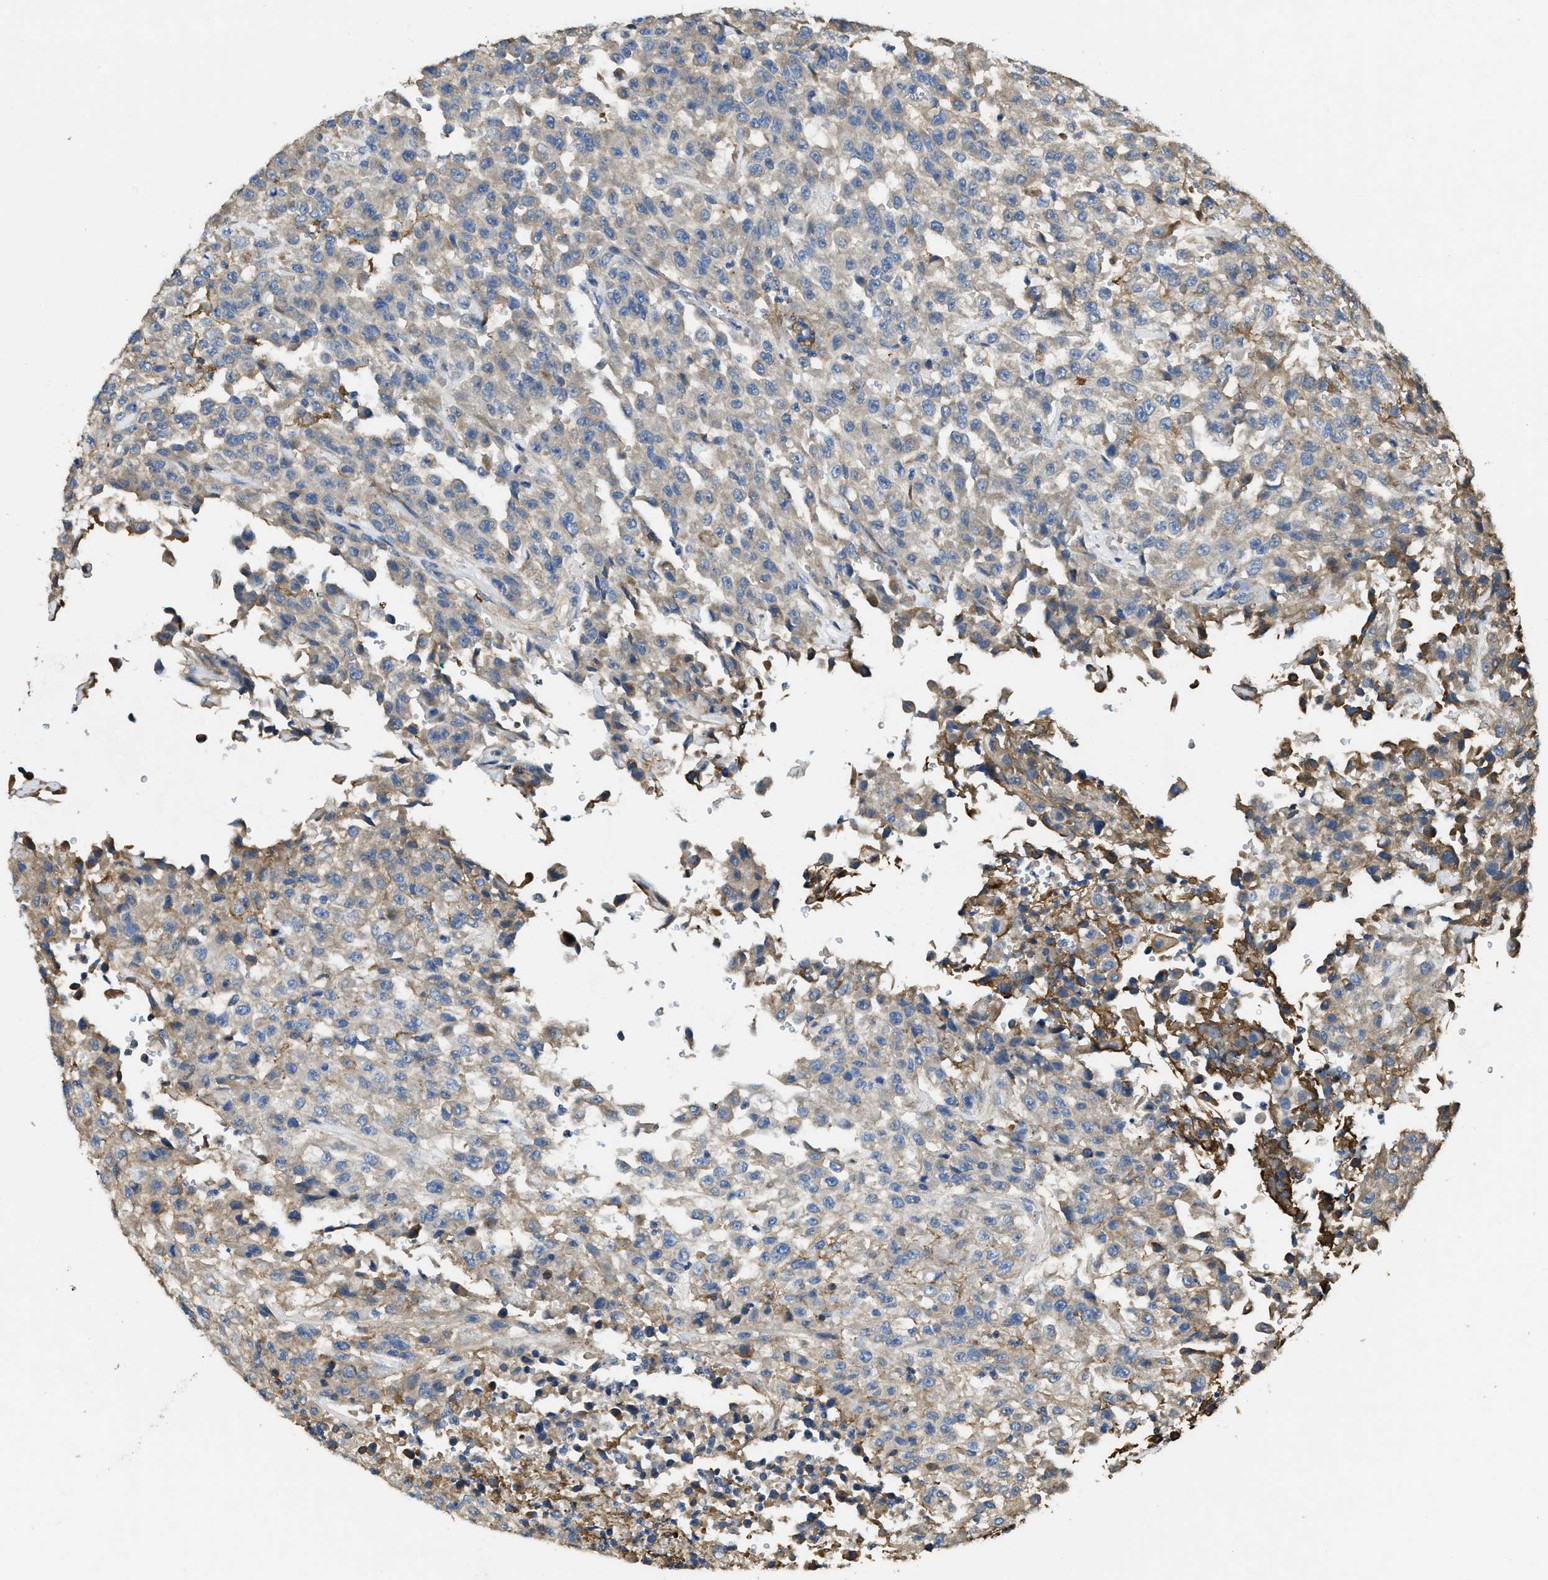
{"staining": {"intensity": "moderate", "quantity": "<25%", "location": "cytoplasmic/membranous"}, "tissue": "urothelial cancer", "cell_type": "Tumor cells", "image_type": "cancer", "snomed": [{"axis": "morphology", "description": "Urothelial carcinoma, High grade"}, {"axis": "topography", "description": "Urinary bladder"}], "caption": "Tumor cells show low levels of moderate cytoplasmic/membranous positivity in approximately <25% of cells in human urothelial cancer.", "gene": "RIPK2", "patient": {"sex": "male", "age": 46}}